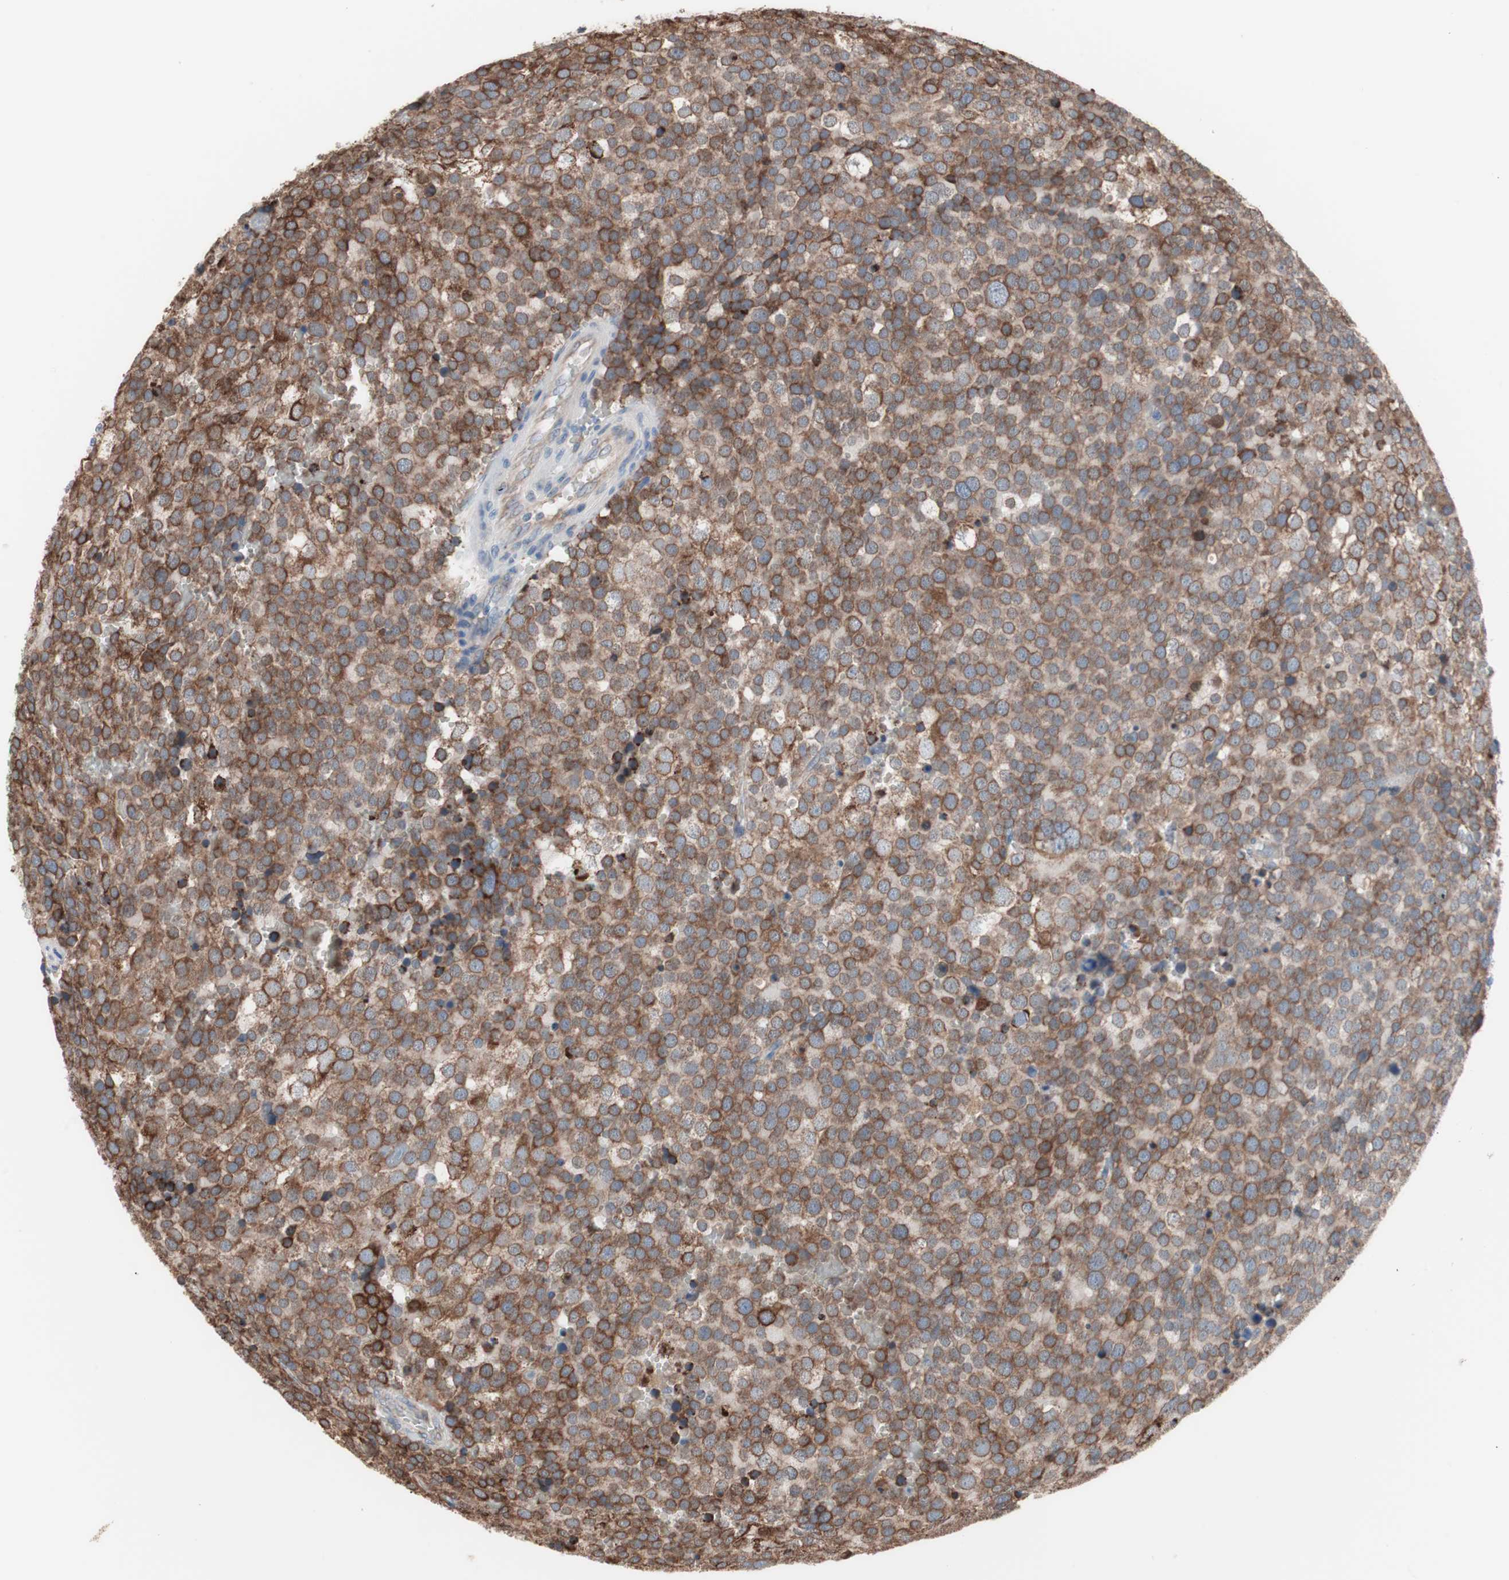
{"staining": {"intensity": "moderate", "quantity": ">75%", "location": "cytoplasmic/membranous"}, "tissue": "testis cancer", "cell_type": "Tumor cells", "image_type": "cancer", "snomed": [{"axis": "morphology", "description": "Seminoma, NOS"}, {"axis": "topography", "description": "Testis"}], "caption": "Protein expression analysis of seminoma (testis) demonstrates moderate cytoplasmic/membranous positivity in approximately >75% of tumor cells. Nuclei are stained in blue.", "gene": "SLC27A4", "patient": {"sex": "male", "age": 71}}